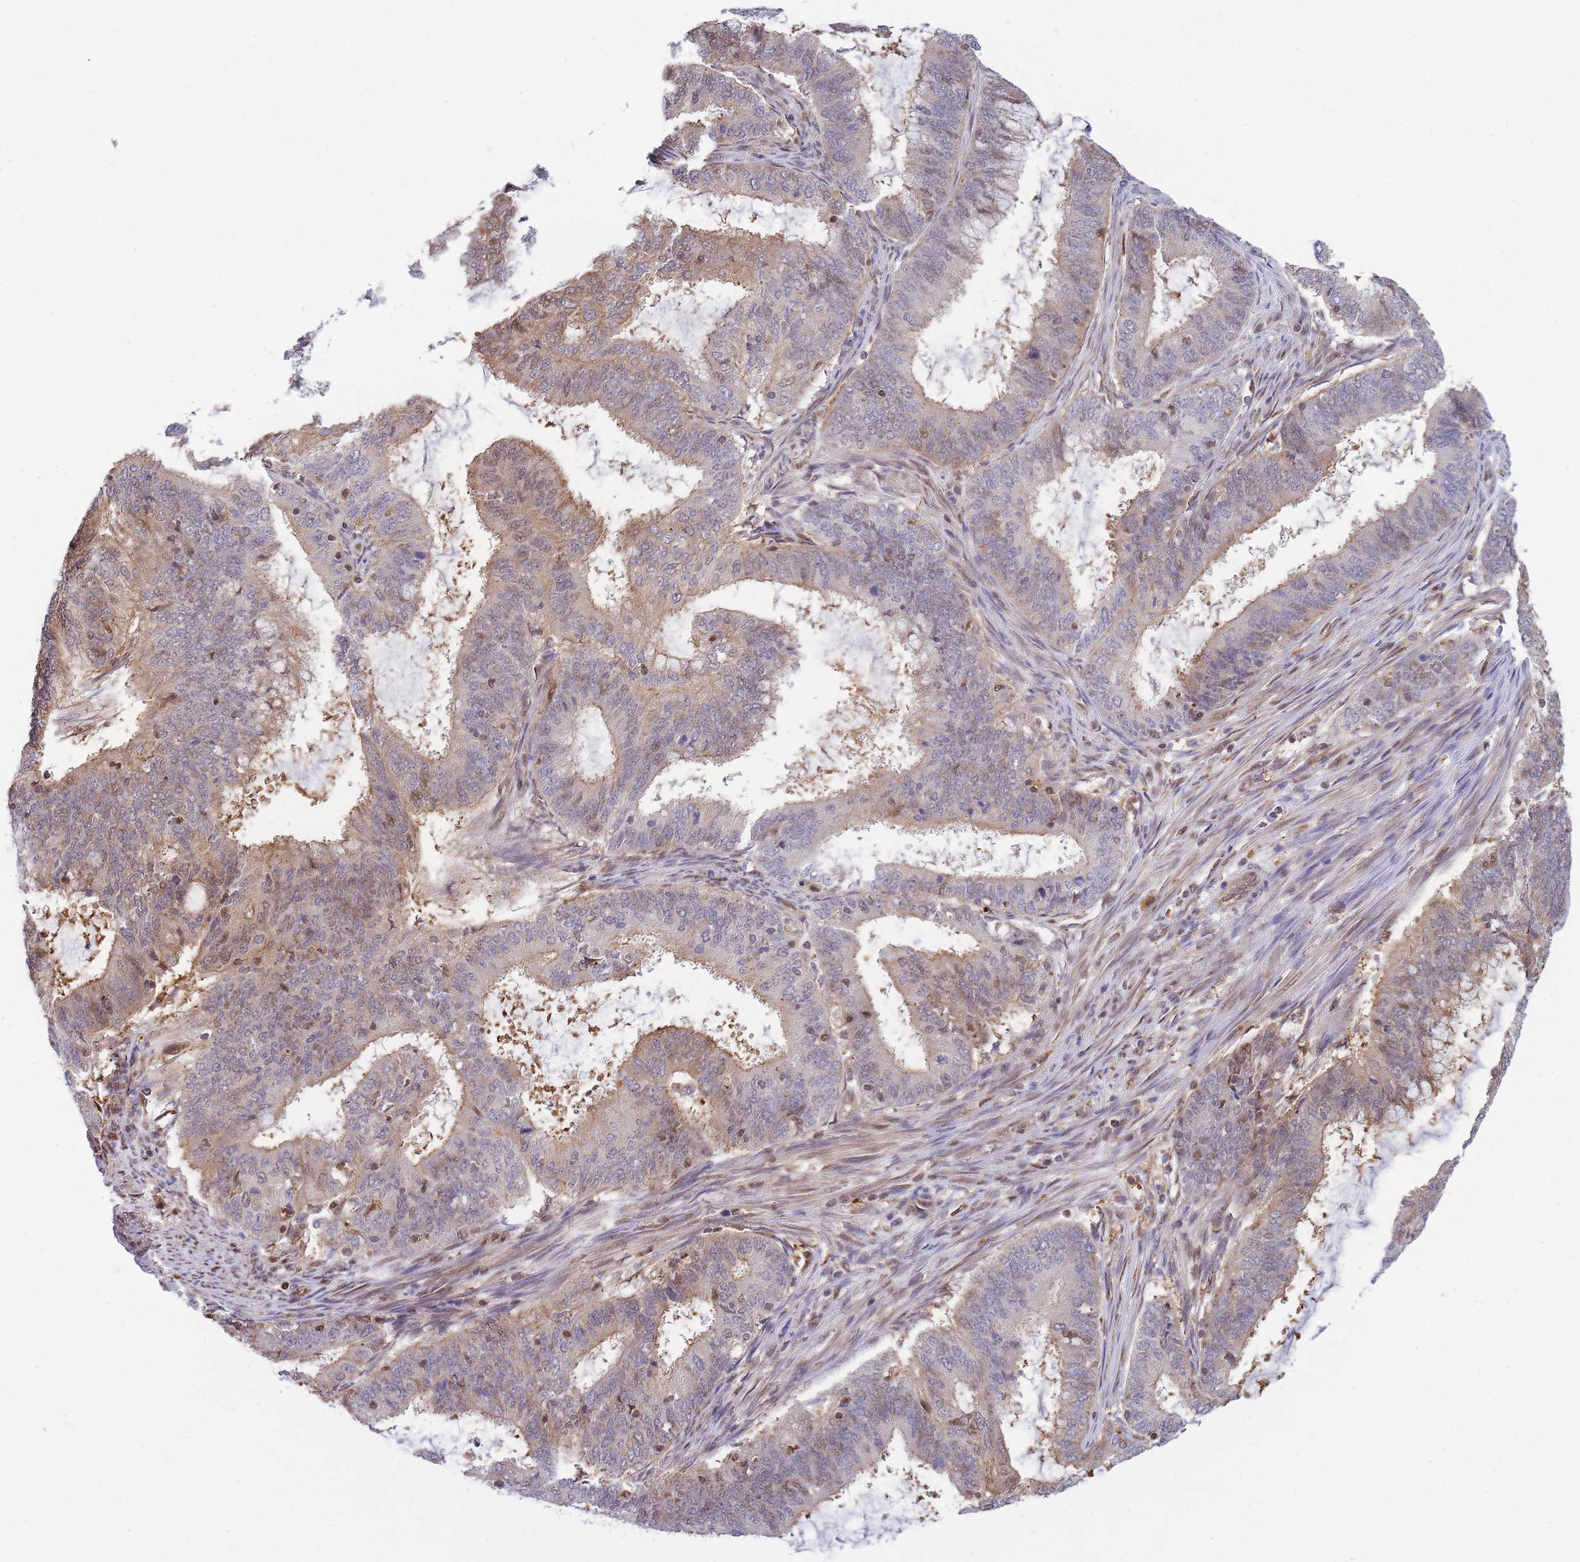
{"staining": {"intensity": "moderate", "quantity": "<25%", "location": "cytoplasmic/membranous,nuclear"}, "tissue": "endometrial cancer", "cell_type": "Tumor cells", "image_type": "cancer", "snomed": [{"axis": "morphology", "description": "Adenocarcinoma, NOS"}, {"axis": "topography", "description": "Endometrium"}], "caption": "Endometrial cancer stained with DAB immunohistochemistry reveals low levels of moderate cytoplasmic/membranous and nuclear positivity in about <25% of tumor cells. The staining is performed using DAB (3,3'-diaminobenzidine) brown chromogen to label protein expression. The nuclei are counter-stained blue using hematoxylin.", "gene": "CRACD", "patient": {"sex": "female", "age": 51}}